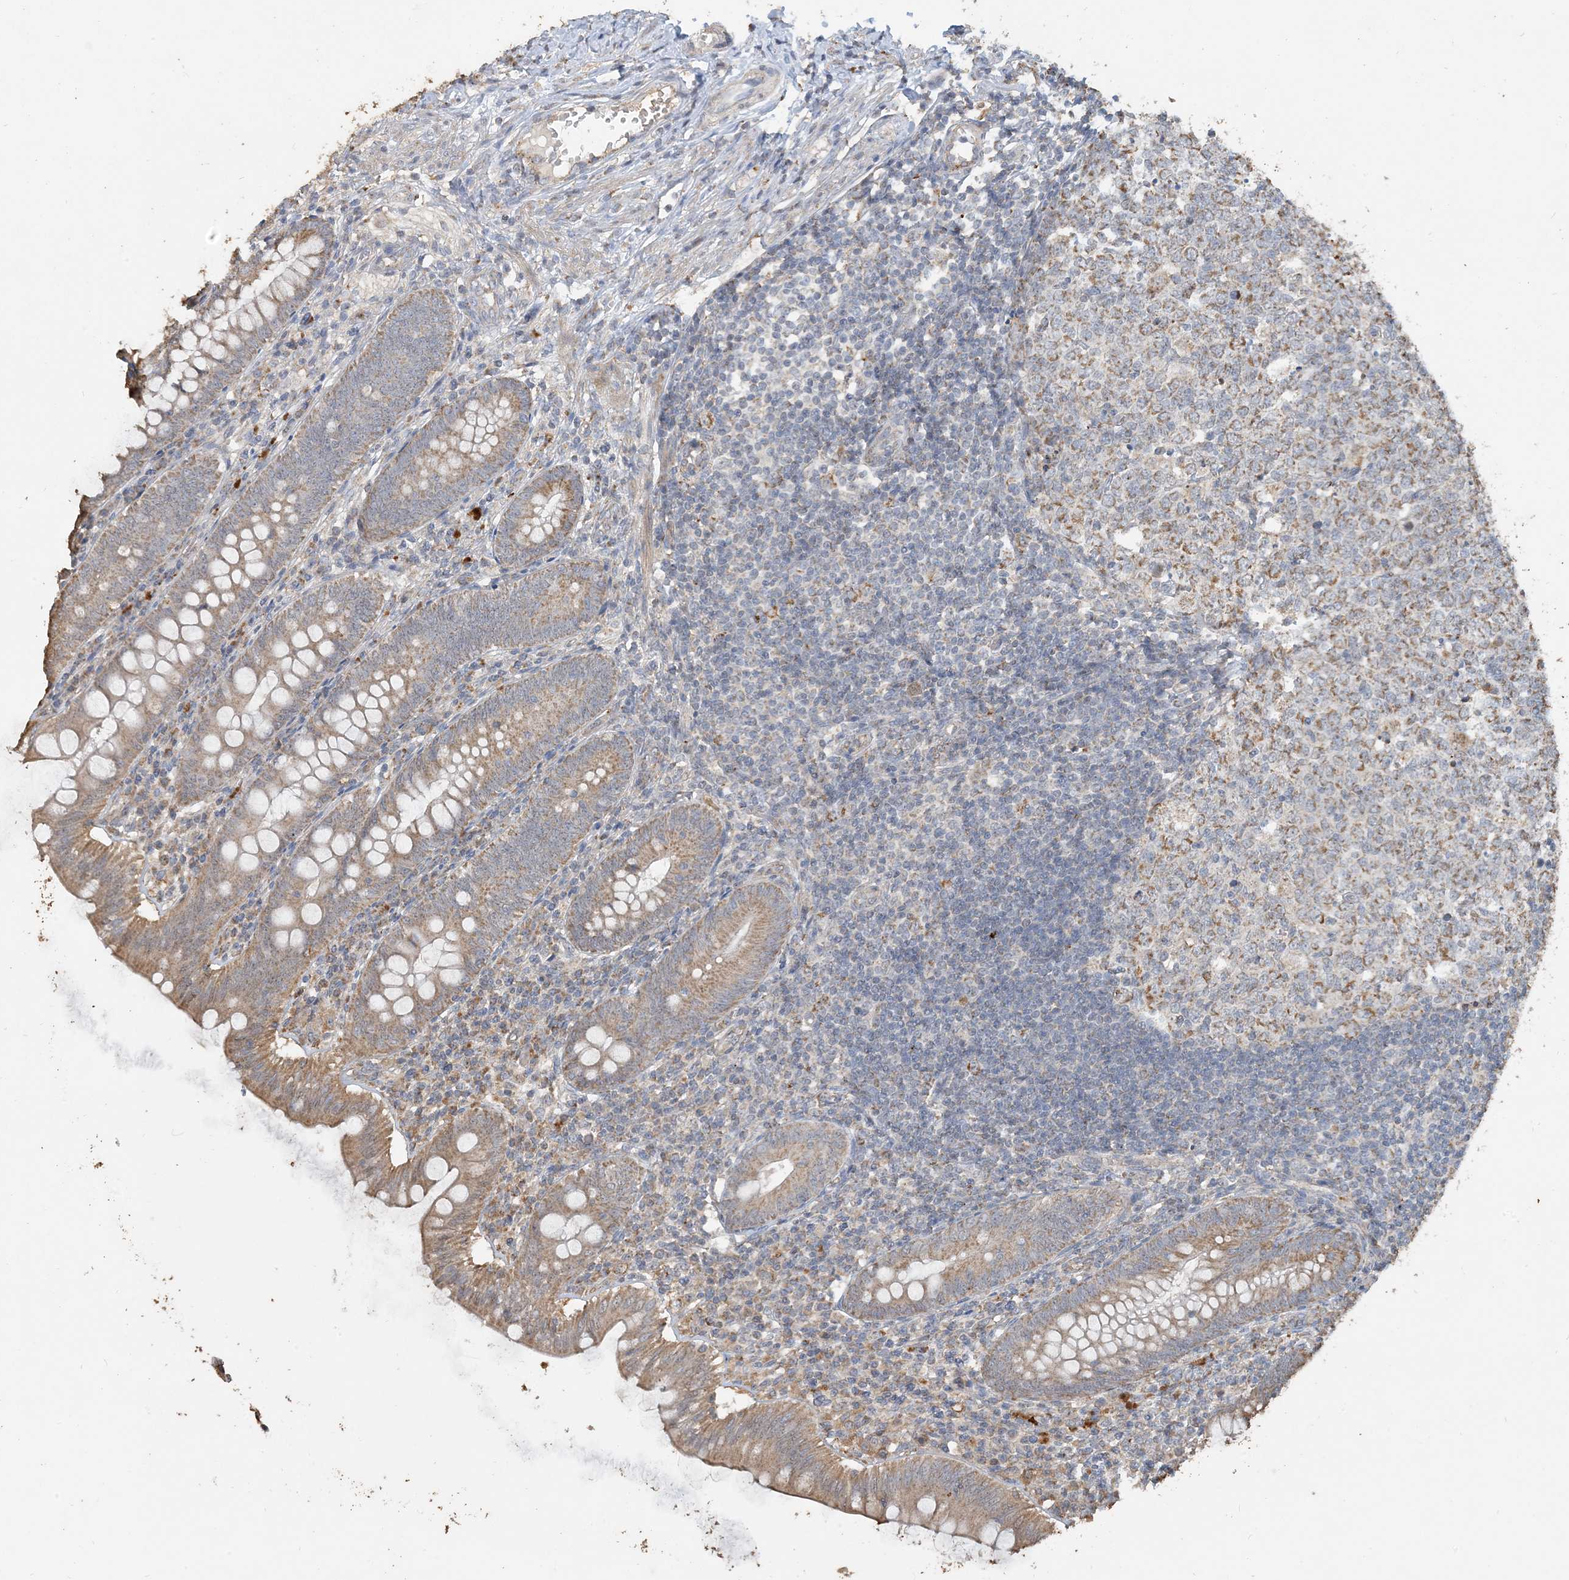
{"staining": {"intensity": "moderate", "quantity": "25%-75%", "location": "cytoplasmic/membranous"}, "tissue": "appendix", "cell_type": "Glandular cells", "image_type": "normal", "snomed": [{"axis": "morphology", "description": "Normal tissue, NOS"}, {"axis": "topography", "description": "Appendix"}], "caption": "This is a photomicrograph of IHC staining of benign appendix, which shows moderate positivity in the cytoplasmic/membranous of glandular cells.", "gene": "SFMBT2", "patient": {"sex": "male", "age": 14}}